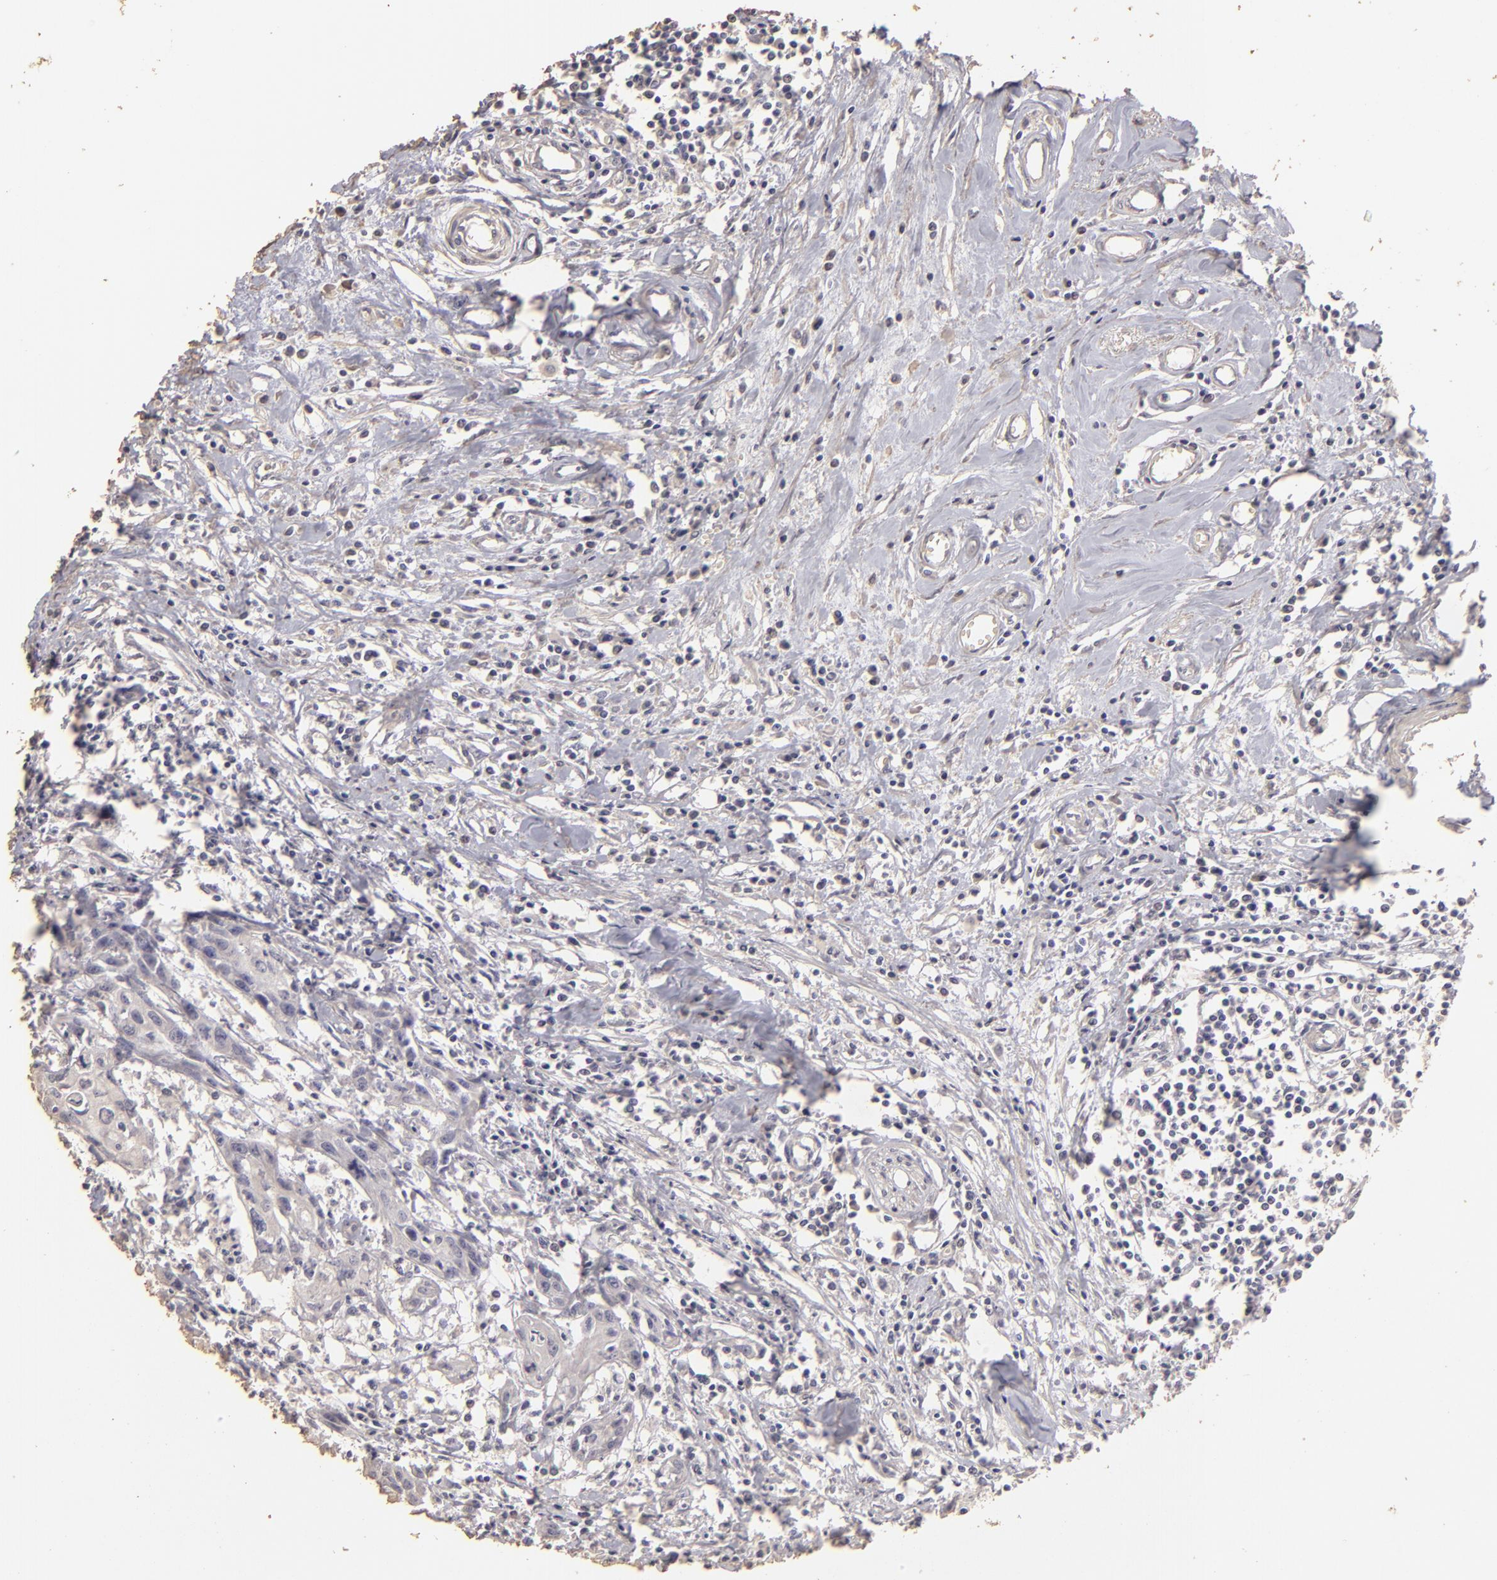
{"staining": {"intensity": "negative", "quantity": "none", "location": "none"}, "tissue": "urothelial cancer", "cell_type": "Tumor cells", "image_type": "cancer", "snomed": [{"axis": "morphology", "description": "Urothelial carcinoma, High grade"}, {"axis": "topography", "description": "Urinary bladder"}], "caption": "The micrograph demonstrates no staining of tumor cells in urothelial carcinoma (high-grade).", "gene": "BCL2L13", "patient": {"sex": "male", "age": 54}}